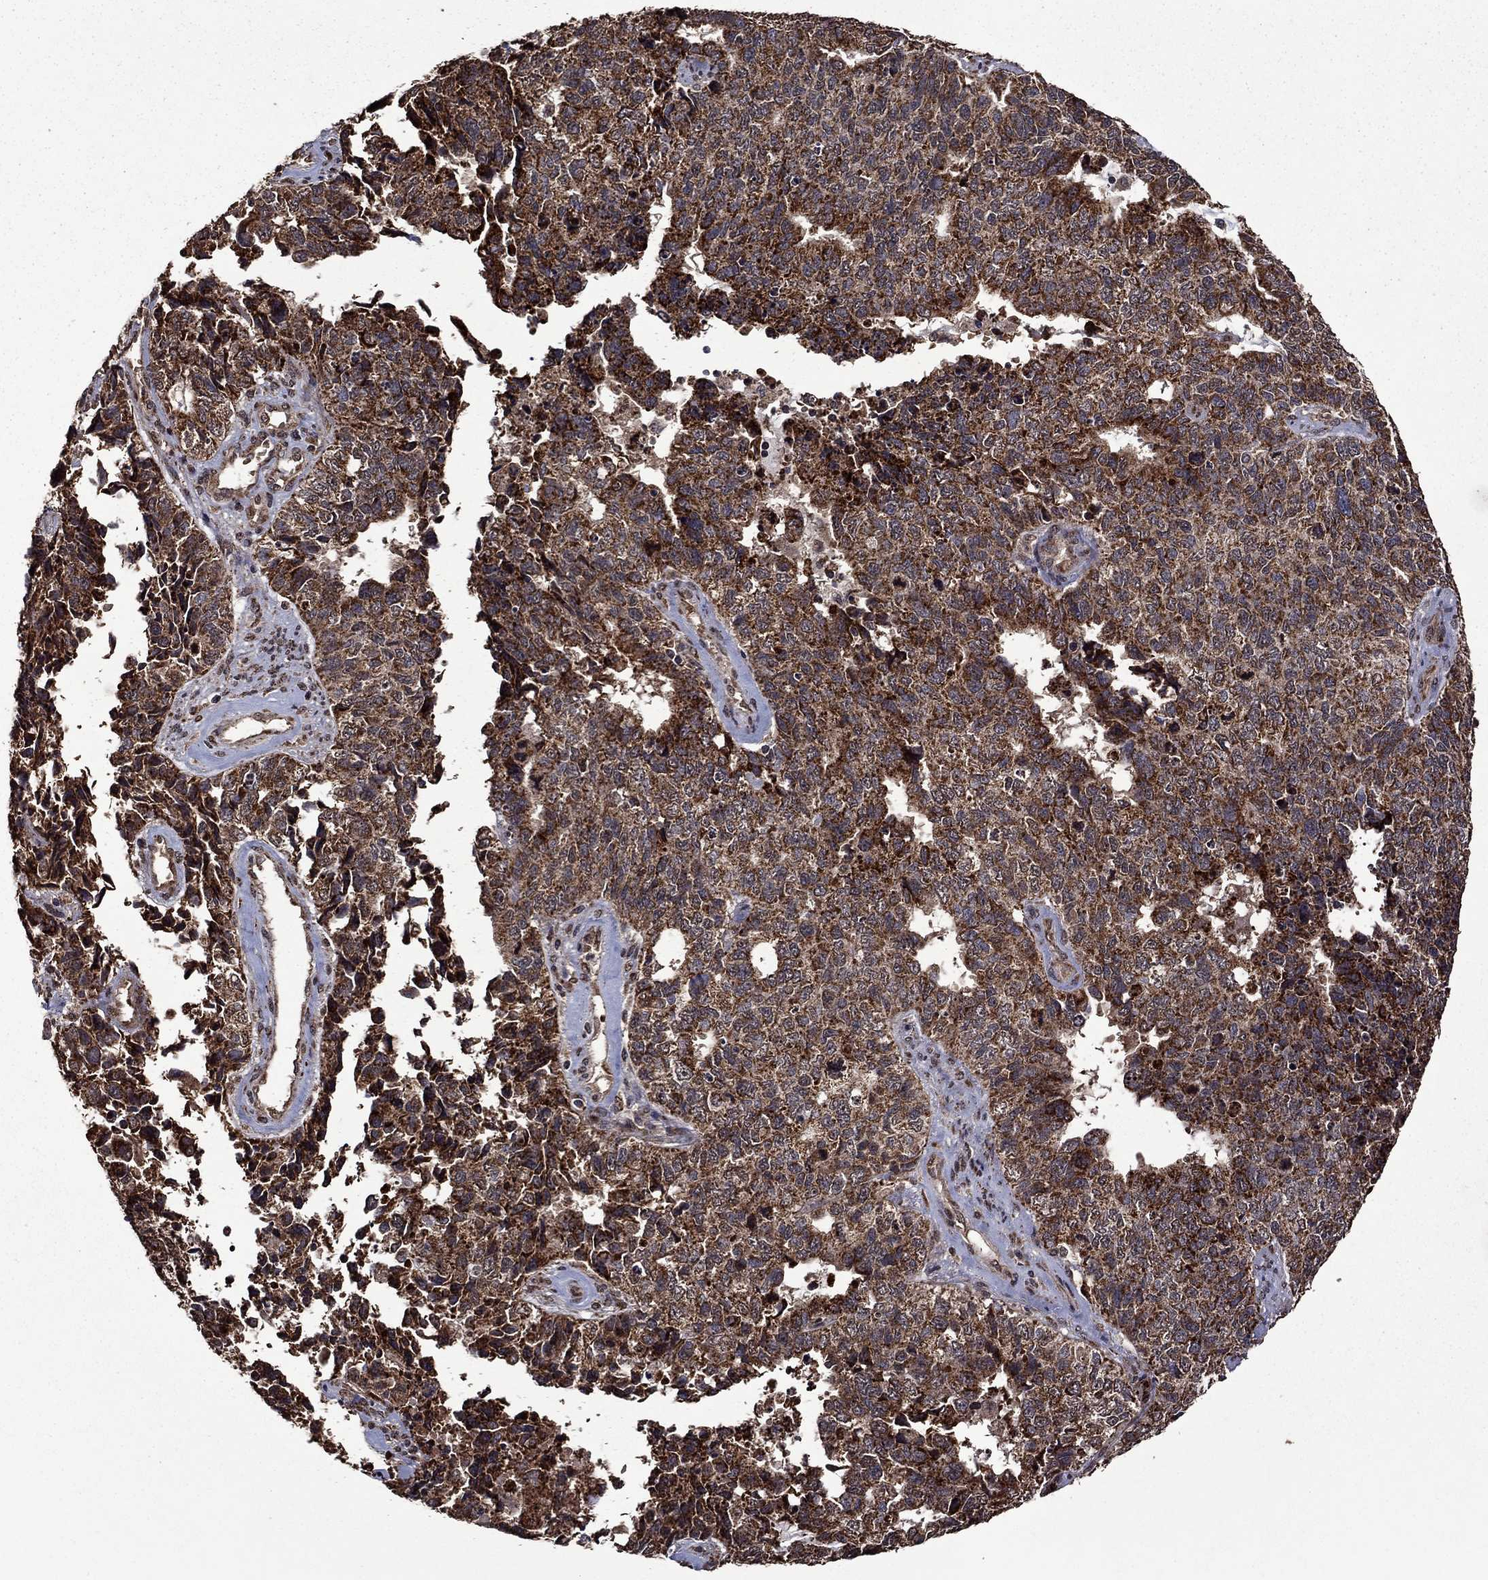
{"staining": {"intensity": "strong", "quantity": "25%-75%", "location": "cytoplasmic/membranous"}, "tissue": "cervical cancer", "cell_type": "Tumor cells", "image_type": "cancer", "snomed": [{"axis": "morphology", "description": "Squamous cell carcinoma, NOS"}, {"axis": "topography", "description": "Cervix"}], "caption": "Immunohistochemical staining of human cervical cancer (squamous cell carcinoma) shows strong cytoplasmic/membranous protein positivity in about 25%-75% of tumor cells. (IHC, brightfield microscopy, high magnification).", "gene": "ITM2B", "patient": {"sex": "female", "age": 63}}